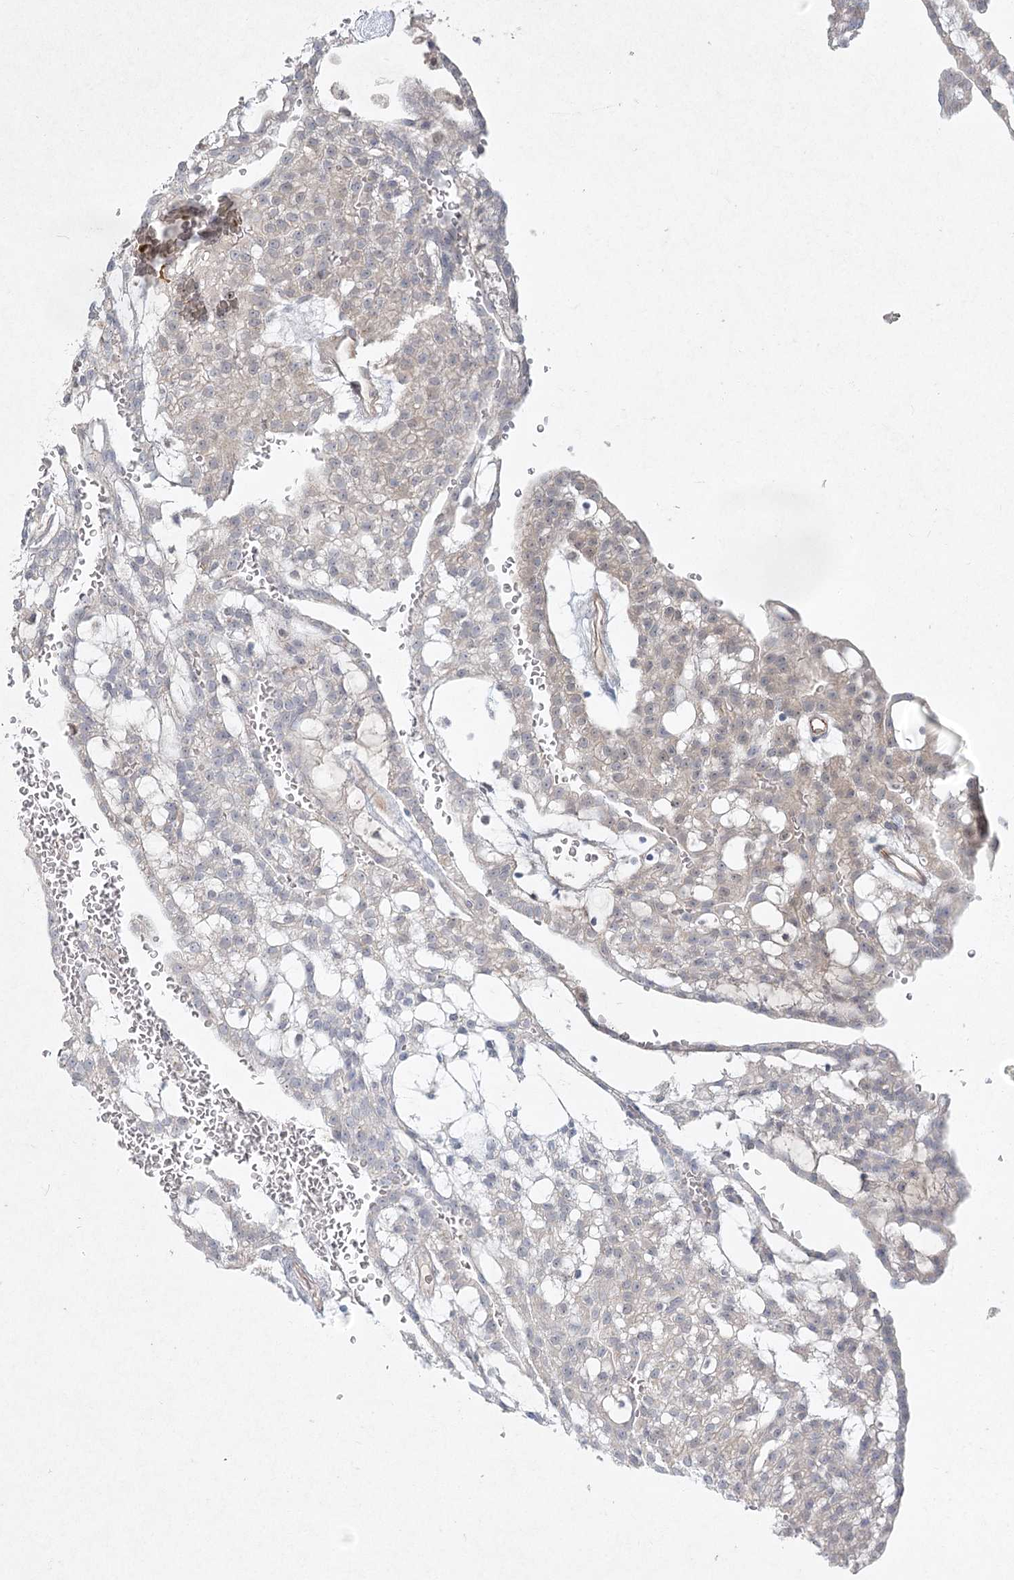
{"staining": {"intensity": "weak", "quantity": "<25%", "location": "cytoplasmic/membranous"}, "tissue": "renal cancer", "cell_type": "Tumor cells", "image_type": "cancer", "snomed": [{"axis": "morphology", "description": "Adenocarcinoma, NOS"}, {"axis": "topography", "description": "Kidney"}], "caption": "A high-resolution photomicrograph shows immunohistochemistry staining of adenocarcinoma (renal), which reveals no significant staining in tumor cells.", "gene": "LRP2BP", "patient": {"sex": "male", "age": 63}}